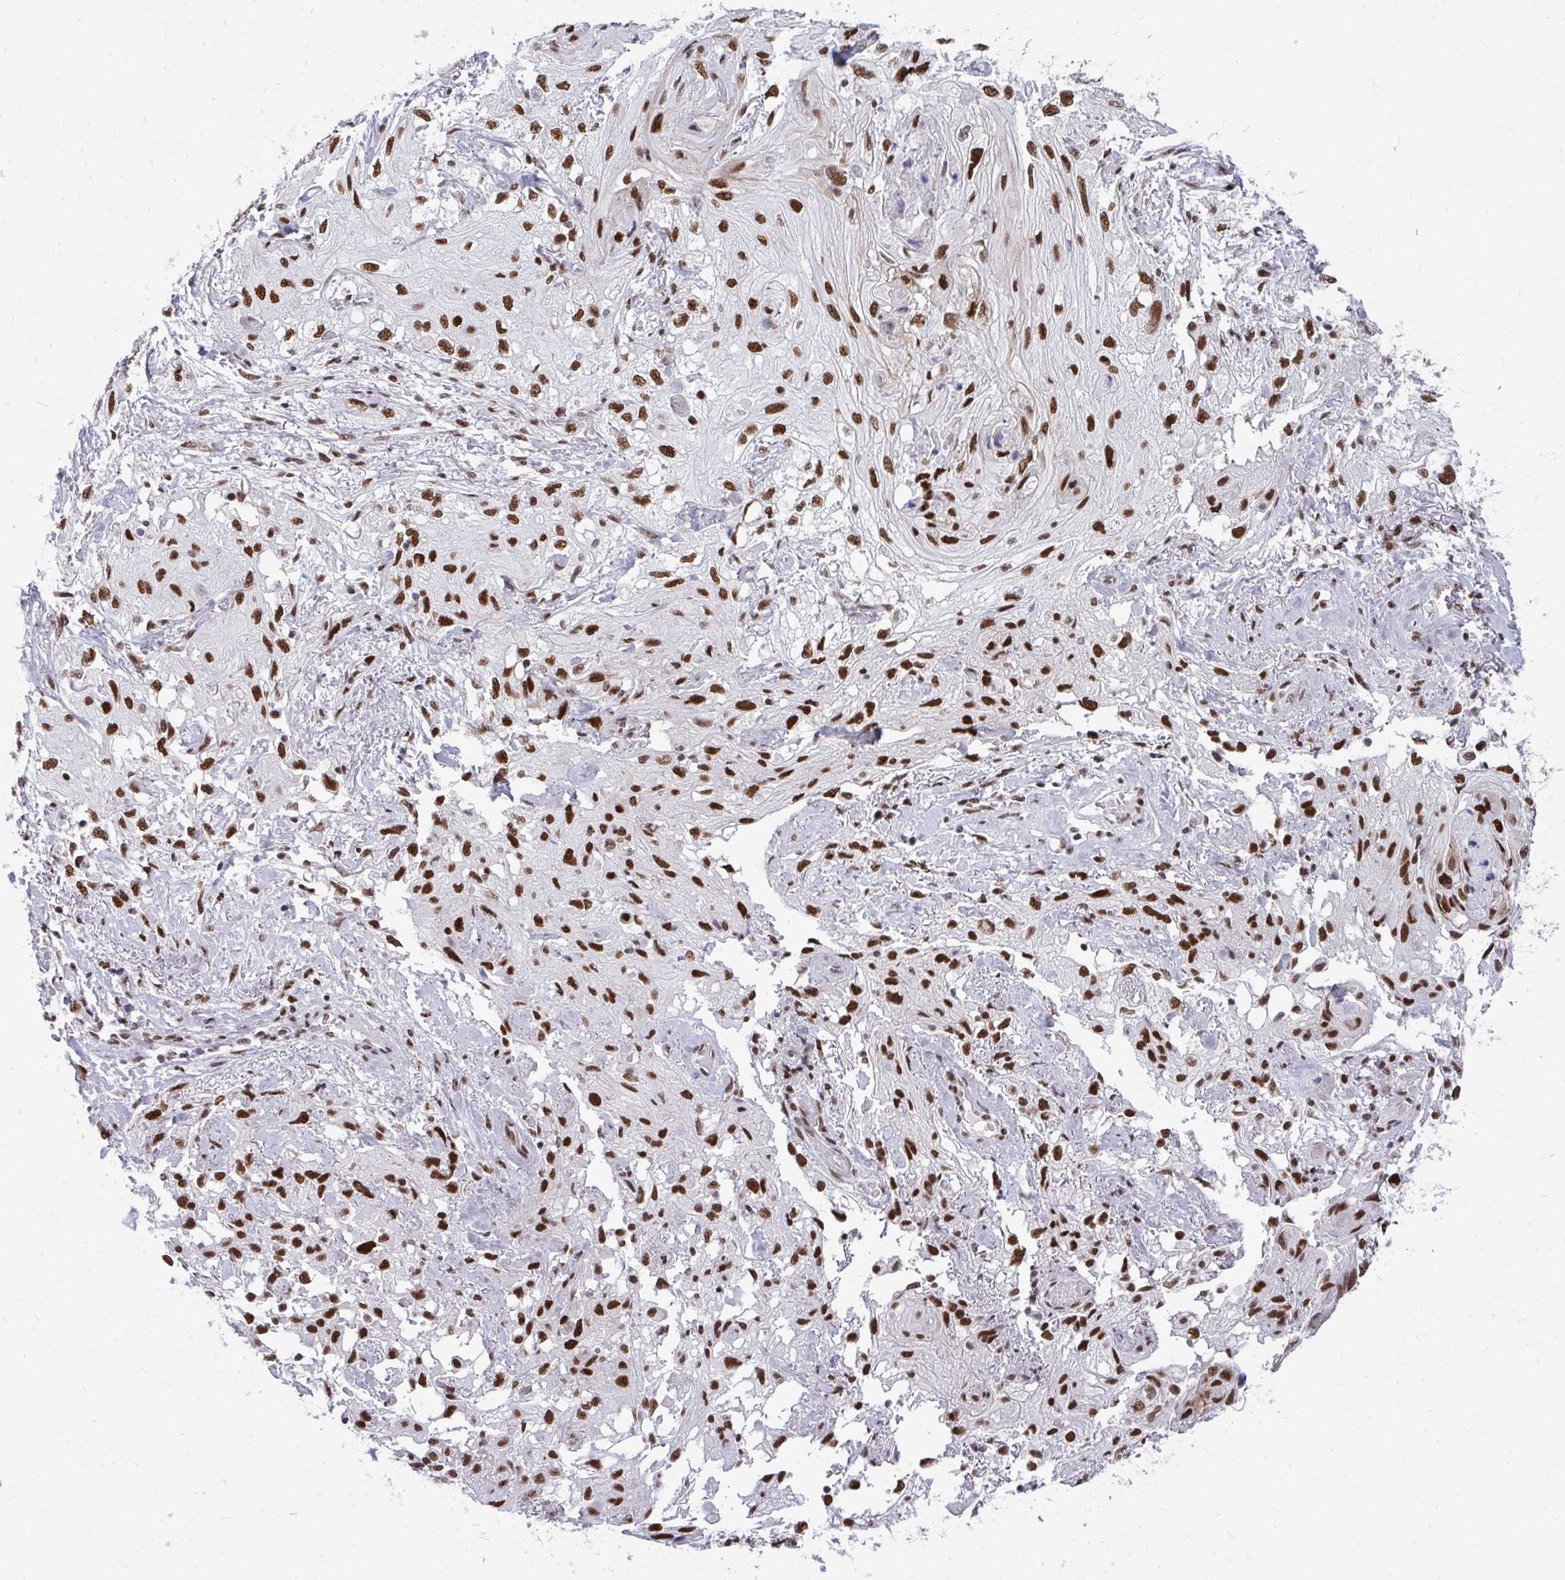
{"staining": {"intensity": "strong", "quantity": ">75%", "location": "nuclear"}, "tissue": "skin cancer", "cell_type": "Tumor cells", "image_type": "cancer", "snomed": [{"axis": "morphology", "description": "Squamous cell carcinoma, NOS"}, {"axis": "topography", "description": "Skin"}, {"axis": "topography", "description": "Vulva"}], "caption": "IHC micrograph of skin cancer (squamous cell carcinoma) stained for a protein (brown), which demonstrates high levels of strong nuclear positivity in about >75% of tumor cells.", "gene": "CDYL", "patient": {"sex": "female", "age": 86}}